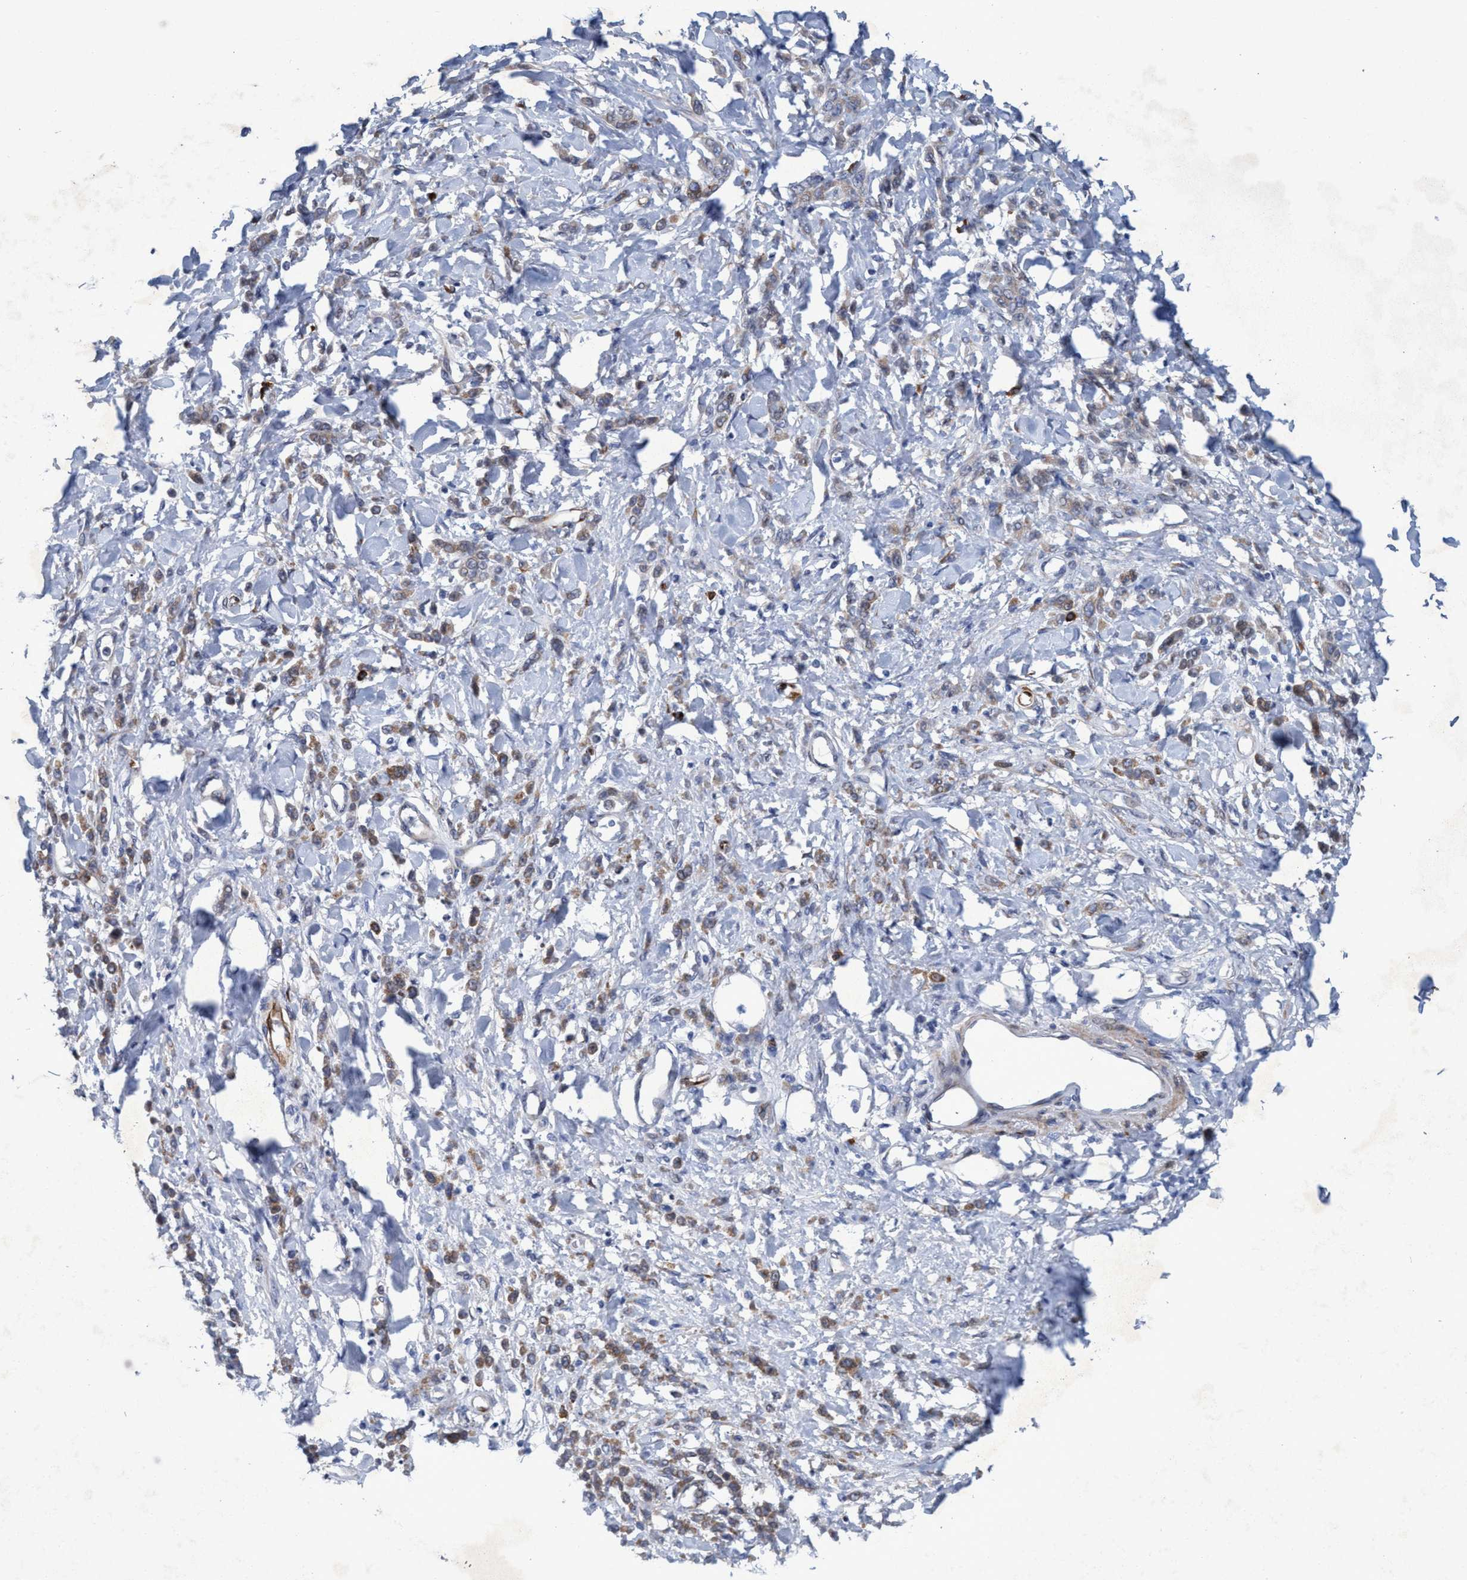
{"staining": {"intensity": "weak", "quantity": "25%-75%", "location": "cytoplasmic/membranous"}, "tissue": "stomach cancer", "cell_type": "Tumor cells", "image_type": "cancer", "snomed": [{"axis": "morphology", "description": "Normal tissue, NOS"}, {"axis": "morphology", "description": "Adenocarcinoma, NOS"}, {"axis": "topography", "description": "Stomach"}], "caption": "Protein staining exhibits weak cytoplasmic/membranous positivity in approximately 25%-75% of tumor cells in stomach cancer.", "gene": "SLC43A2", "patient": {"sex": "male", "age": 82}}